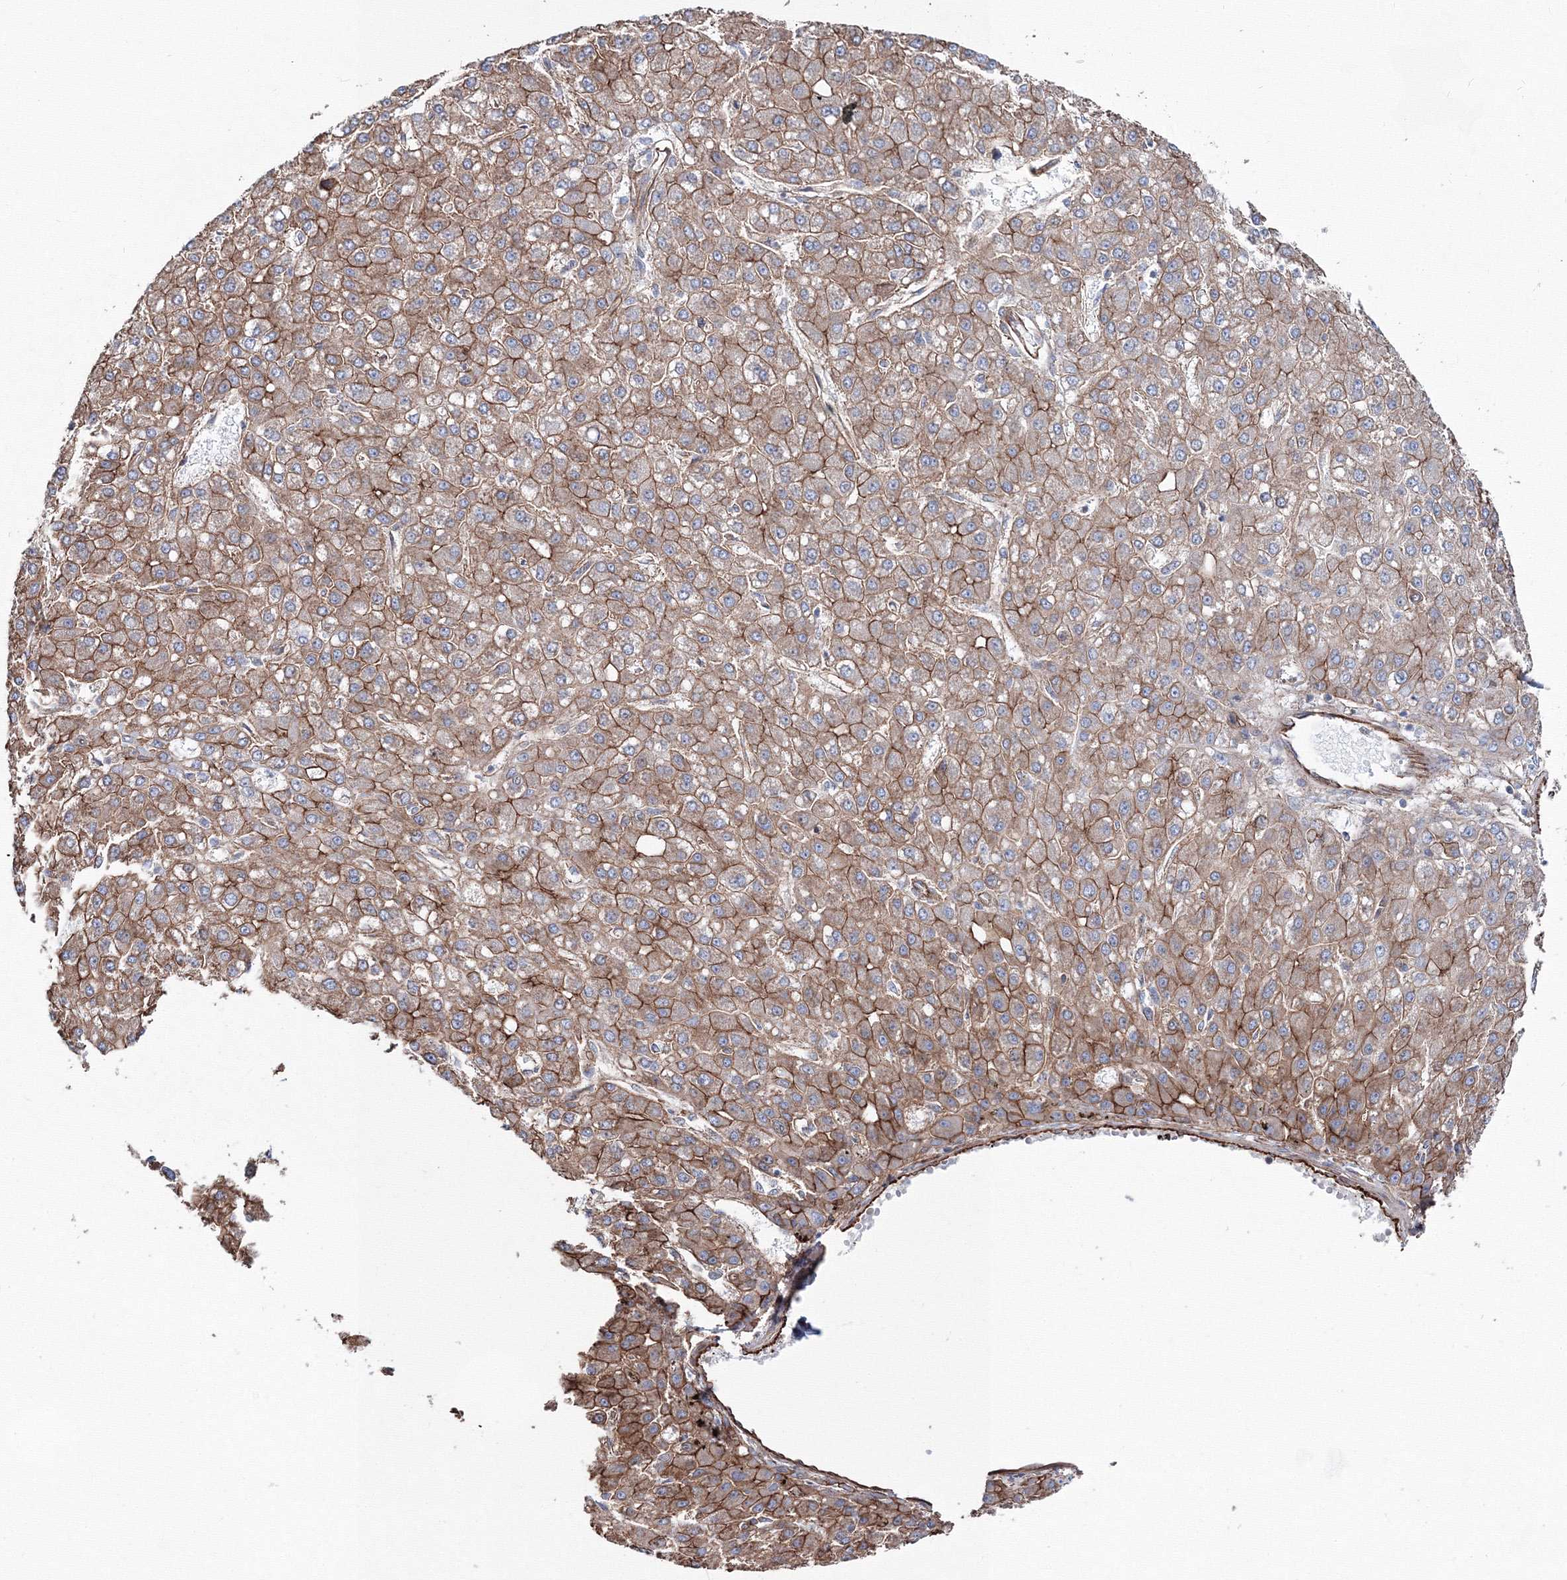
{"staining": {"intensity": "moderate", "quantity": ">75%", "location": "cytoplasmic/membranous"}, "tissue": "liver cancer", "cell_type": "Tumor cells", "image_type": "cancer", "snomed": [{"axis": "morphology", "description": "Carcinoma, Hepatocellular, NOS"}, {"axis": "topography", "description": "Liver"}], "caption": "Liver hepatocellular carcinoma stained with IHC shows moderate cytoplasmic/membranous positivity in about >75% of tumor cells.", "gene": "ANKRD37", "patient": {"sex": "male", "age": 67}}